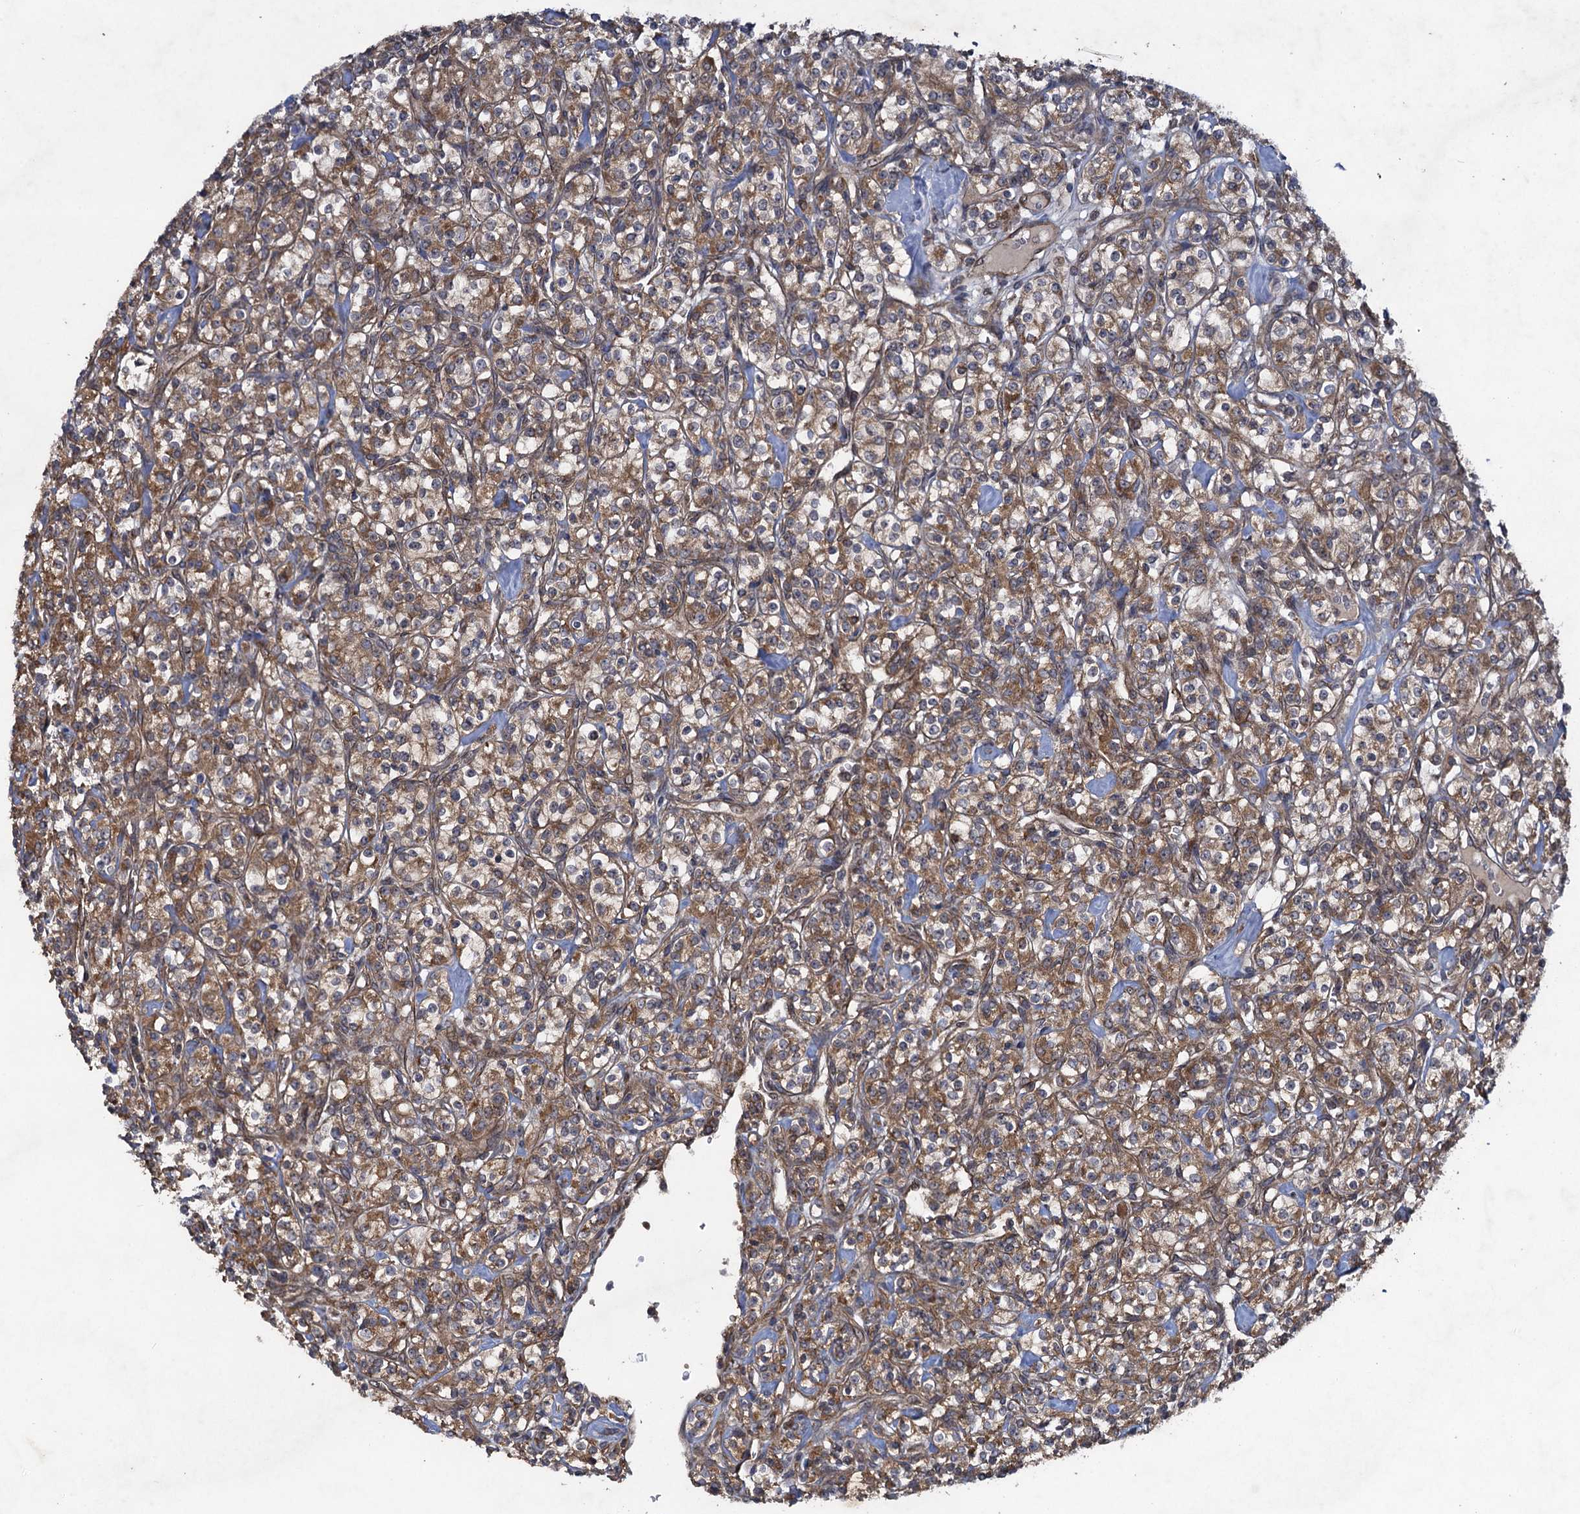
{"staining": {"intensity": "moderate", "quantity": ">75%", "location": "cytoplasmic/membranous"}, "tissue": "renal cancer", "cell_type": "Tumor cells", "image_type": "cancer", "snomed": [{"axis": "morphology", "description": "Adenocarcinoma, NOS"}, {"axis": "topography", "description": "Kidney"}], "caption": "Protein expression analysis of renal cancer demonstrates moderate cytoplasmic/membranous expression in about >75% of tumor cells.", "gene": "HAUS1", "patient": {"sex": "male", "age": 77}}